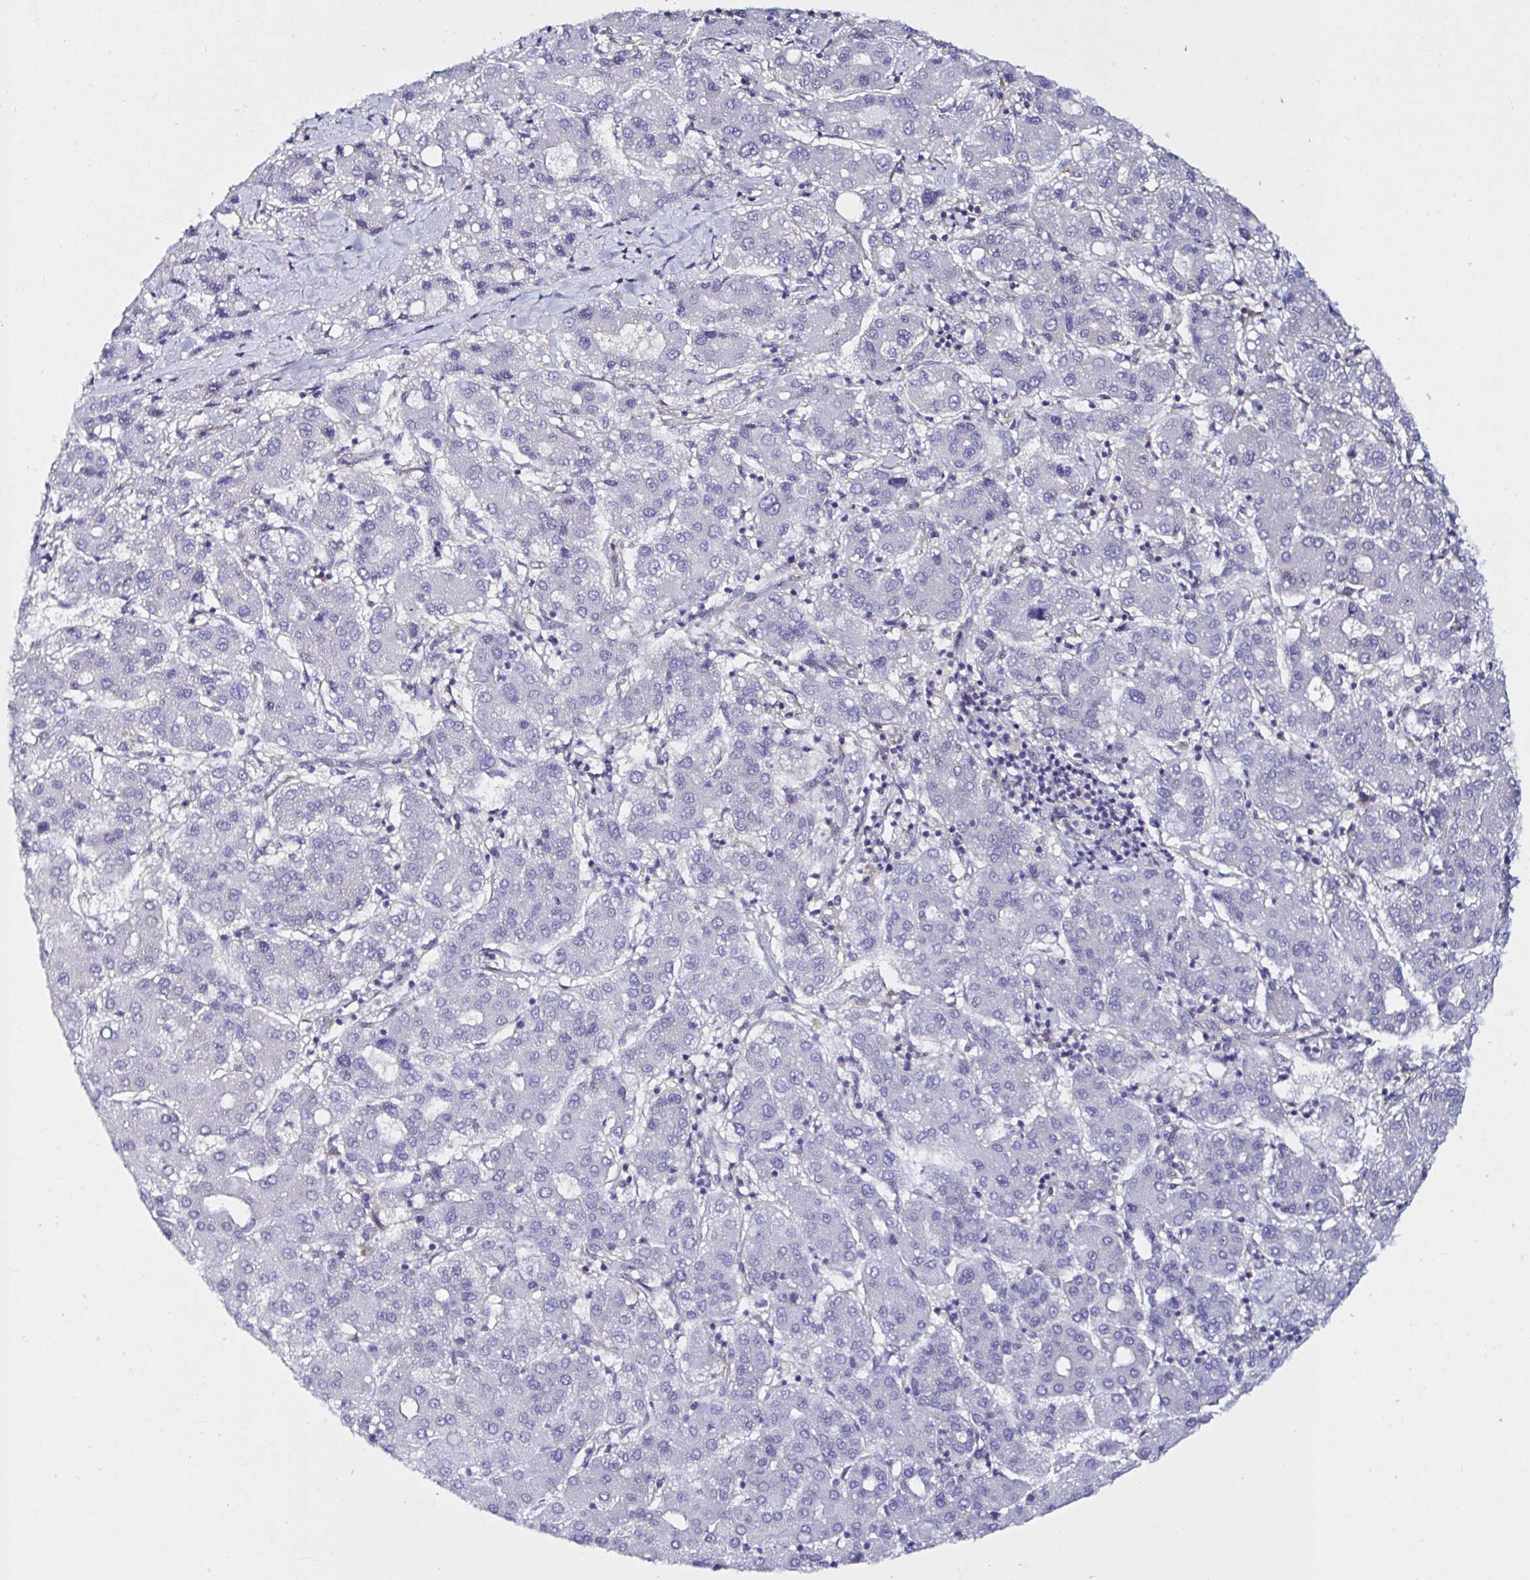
{"staining": {"intensity": "negative", "quantity": "none", "location": "none"}, "tissue": "liver cancer", "cell_type": "Tumor cells", "image_type": "cancer", "snomed": [{"axis": "morphology", "description": "Carcinoma, Hepatocellular, NOS"}, {"axis": "topography", "description": "Liver"}], "caption": "The image reveals no significant staining in tumor cells of hepatocellular carcinoma (liver).", "gene": "RSRP1", "patient": {"sex": "male", "age": 65}}